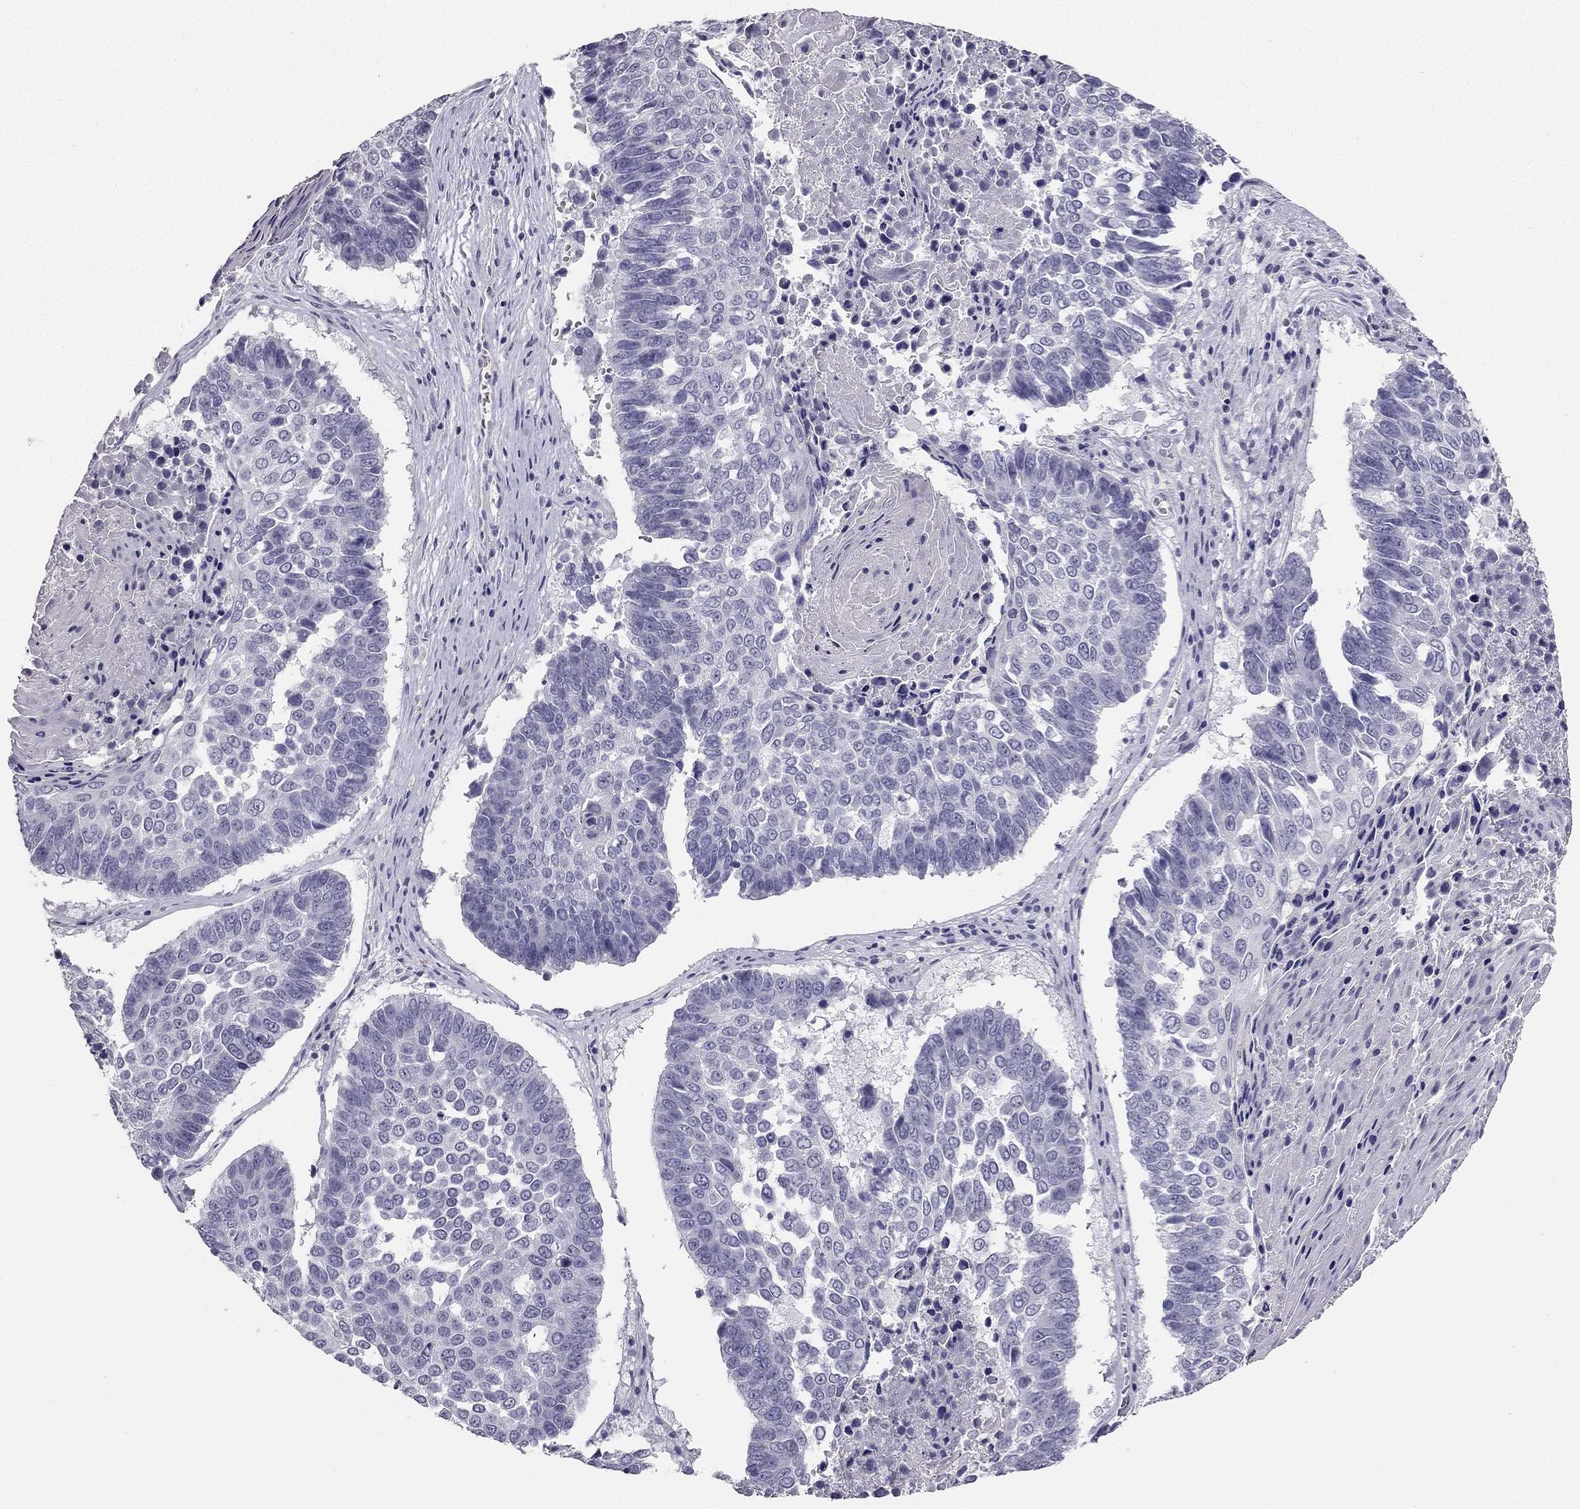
{"staining": {"intensity": "negative", "quantity": "none", "location": "none"}, "tissue": "lung cancer", "cell_type": "Tumor cells", "image_type": "cancer", "snomed": [{"axis": "morphology", "description": "Squamous cell carcinoma, NOS"}, {"axis": "topography", "description": "Lung"}], "caption": "Immunohistochemistry histopathology image of neoplastic tissue: lung cancer (squamous cell carcinoma) stained with DAB shows no significant protein positivity in tumor cells. (Stains: DAB IHC with hematoxylin counter stain, Microscopy: brightfield microscopy at high magnification).", "gene": "CALB2", "patient": {"sex": "male", "age": 73}}